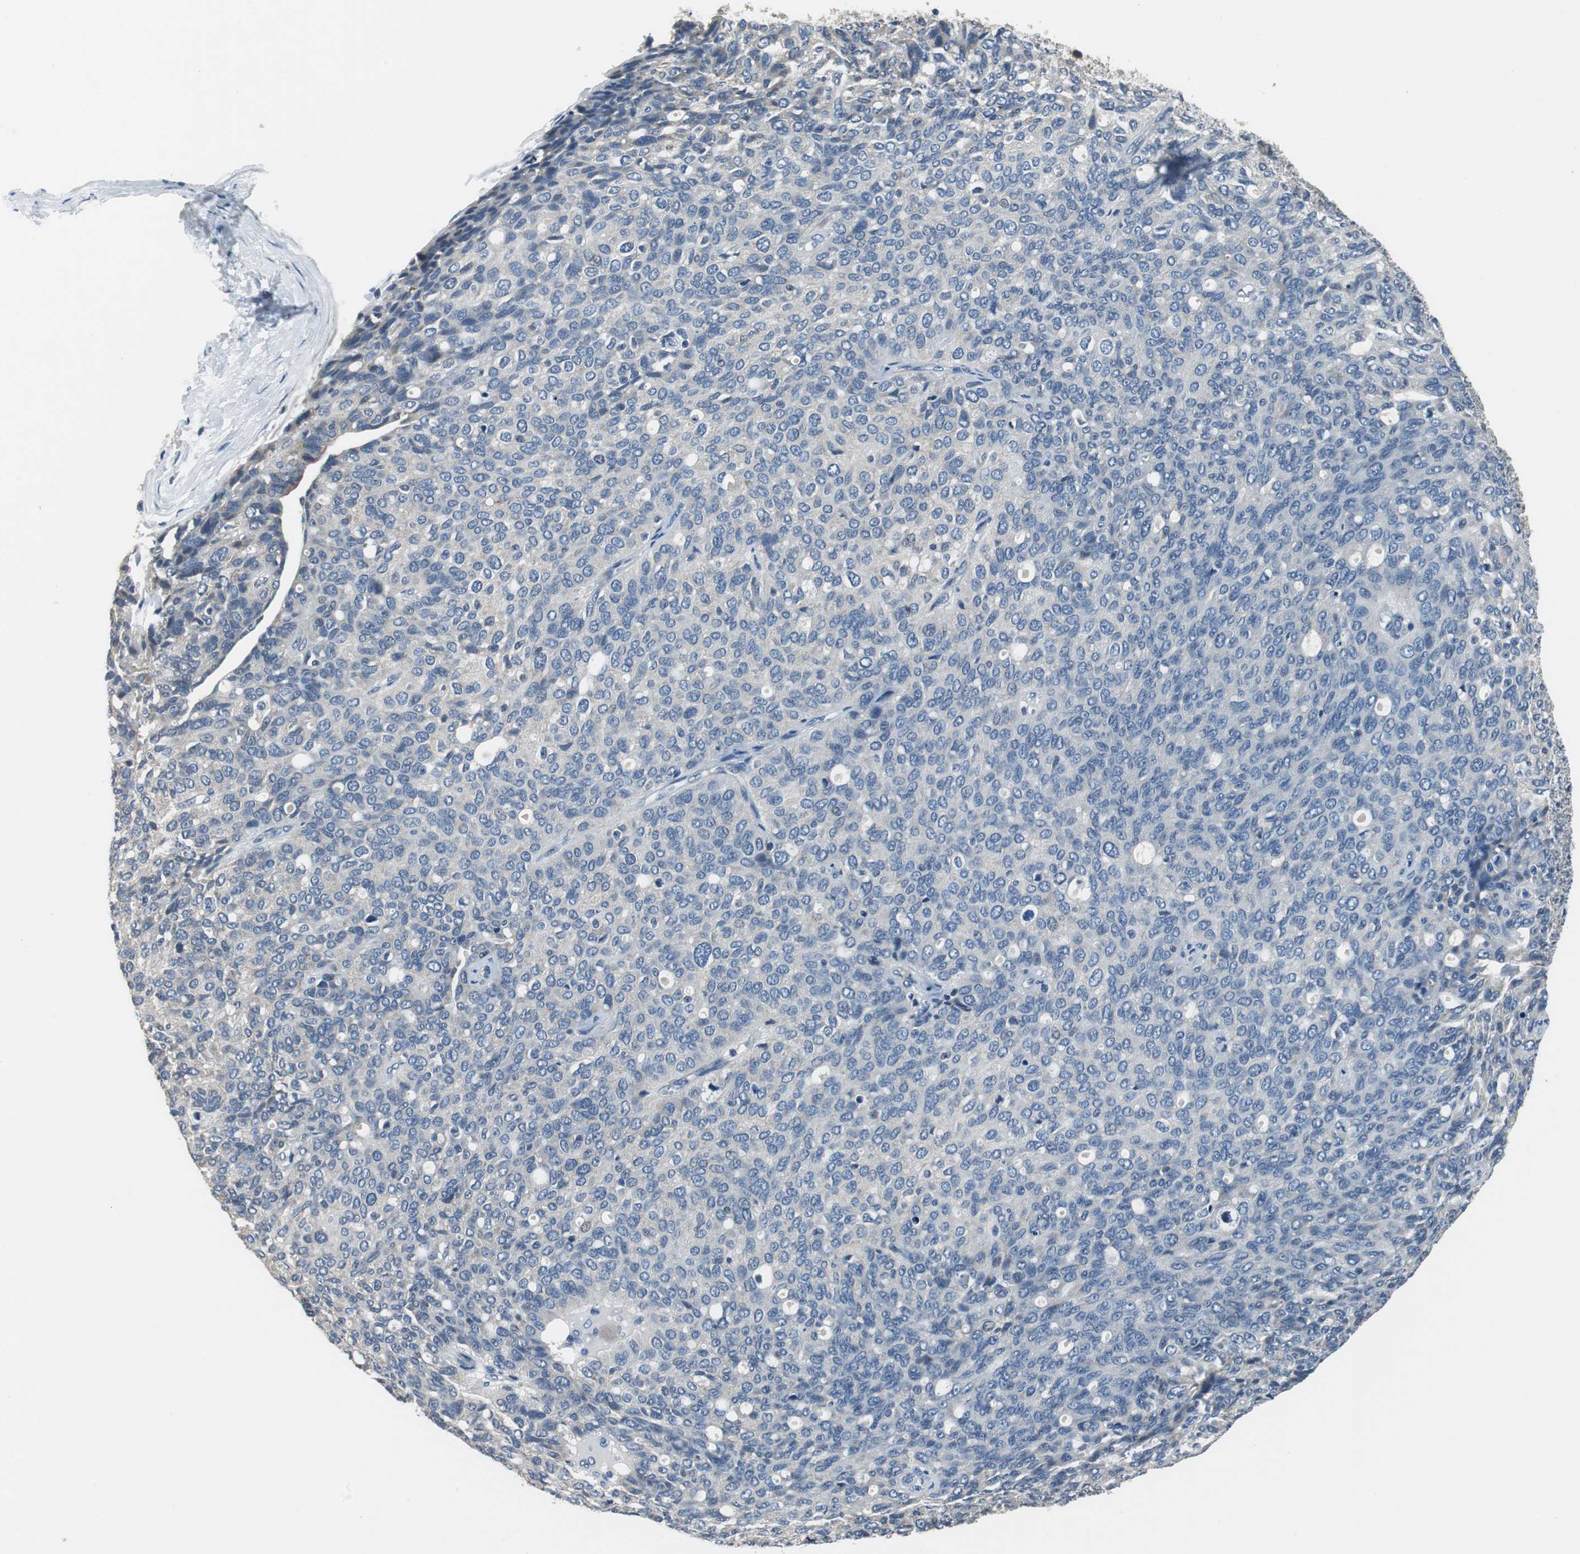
{"staining": {"intensity": "negative", "quantity": "none", "location": "none"}, "tissue": "ovarian cancer", "cell_type": "Tumor cells", "image_type": "cancer", "snomed": [{"axis": "morphology", "description": "Carcinoma, endometroid"}, {"axis": "topography", "description": "Ovary"}], "caption": "Tumor cells are negative for protein expression in human ovarian cancer (endometroid carcinoma). (DAB IHC visualized using brightfield microscopy, high magnification).", "gene": "MTIF2", "patient": {"sex": "female", "age": 60}}